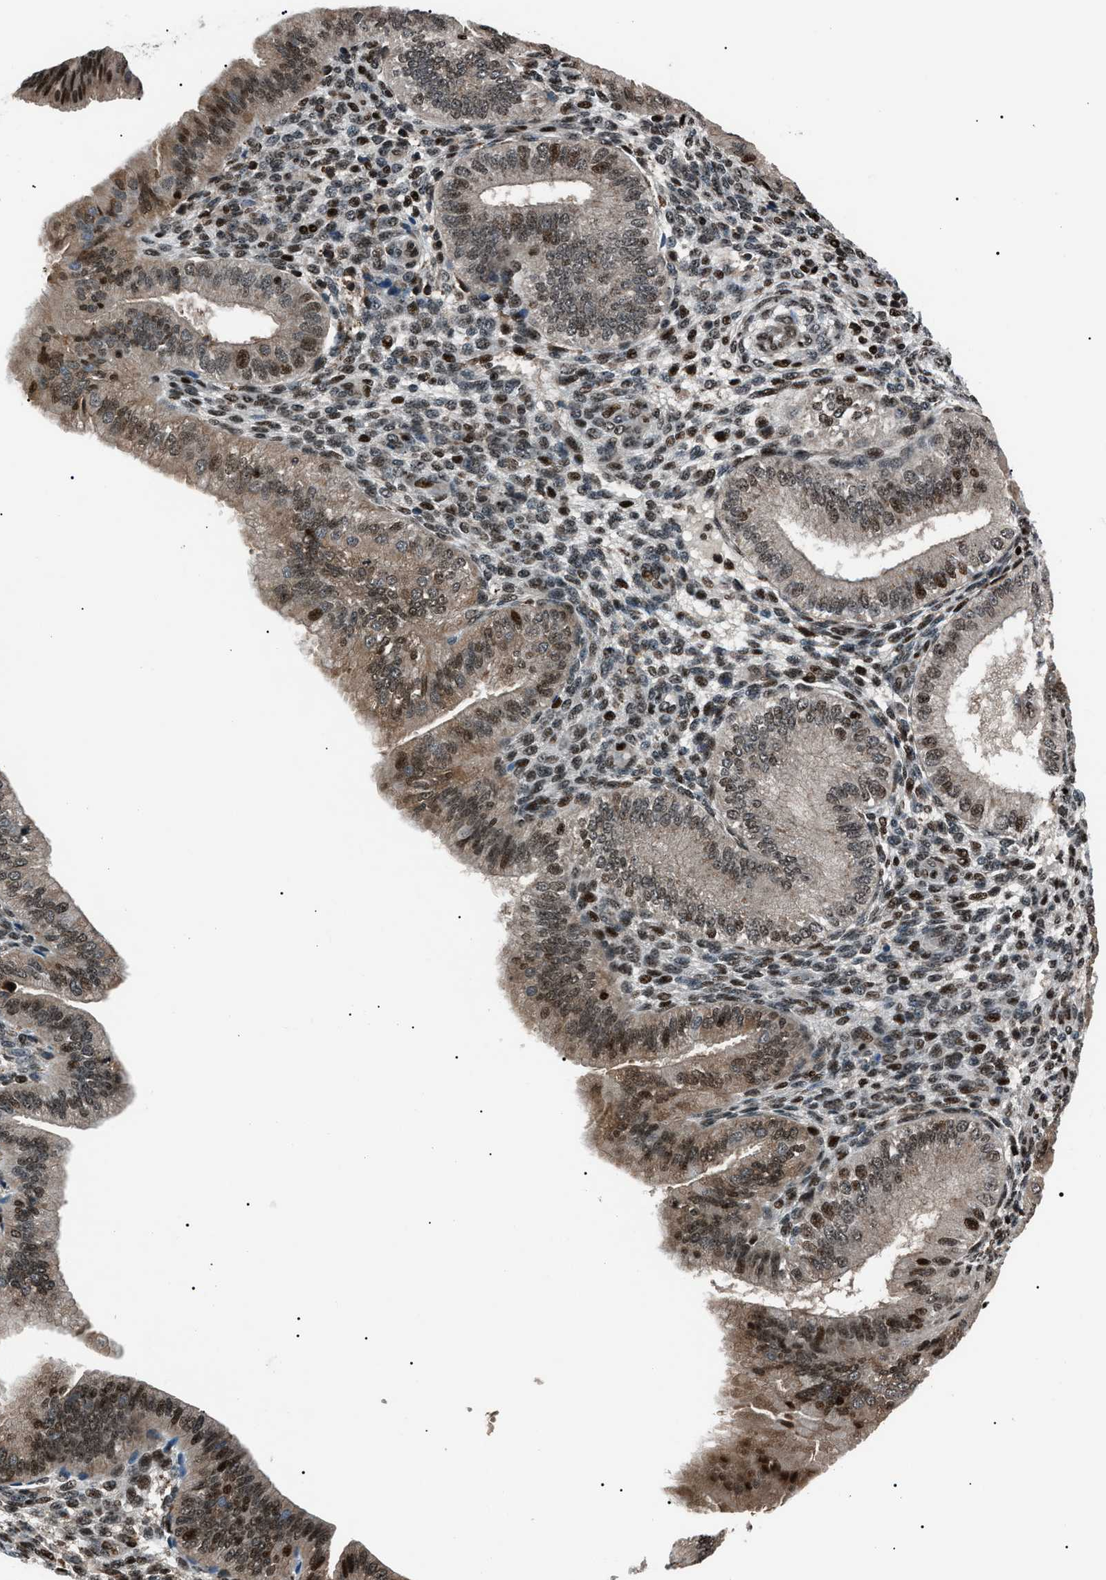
{"staining": {"intensity": "moderate", "quantity": "25%-75%", "location": "nuclear"}, "tissue": "endometrium", "cell_type": "Cells in endometrial stroma", "image_type": "normal", "snomed": [{"axis": "morphology", "description": "Normal tissue, NOS"}, {"axis": "topography", "description": "Endometrium"}], "caption": "Endometrium was stained to show a protein in brown. There is medium levels of moderate nuclear positivity in approximately 25%-75% of cells in endometrial stroma. (DAB (3,3'-diaminobenzidine) IHC, brown staining for protein, blue staining for nuclei).", "gene": "PRKX", "patient": {"sex": "female", "age": 39}}